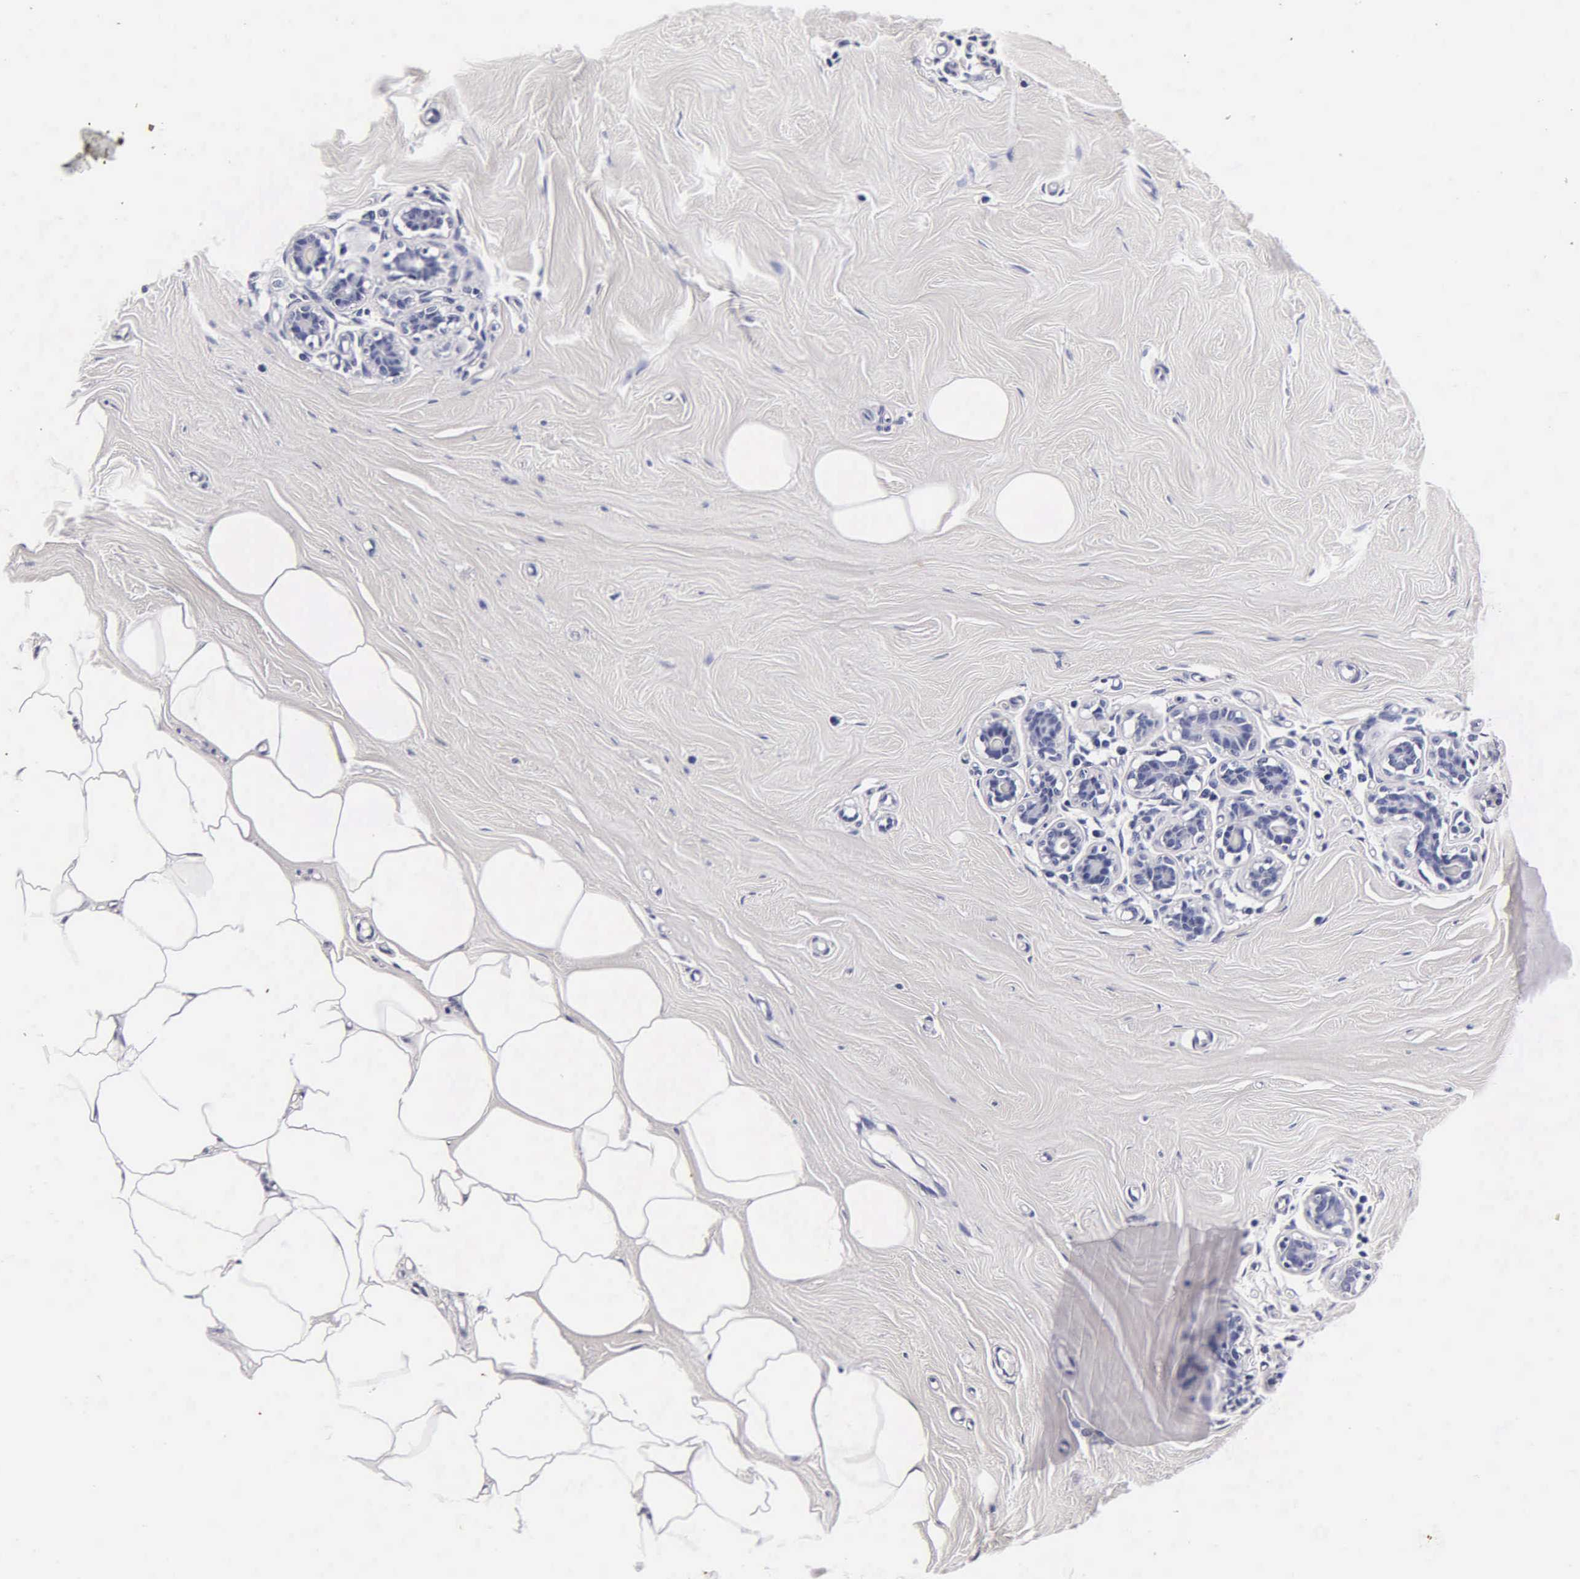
{"staining": {"intensity": "negative", "quantity": "none", "location": "none"}, "tissue": "breast", "cell_type": "Adipocytes", "image_type": "normal", "snomed": [{"axis": "morphology", "description": "Normal tissue, NOS"}, {"axis": "topography", "description": "Breast"}], "caption": "Immunohistochemistry (IHC) of benign breast displays no positivity in adipocytes.", "gene": "MB", "patient": {"sex": "female", "age": 45}}